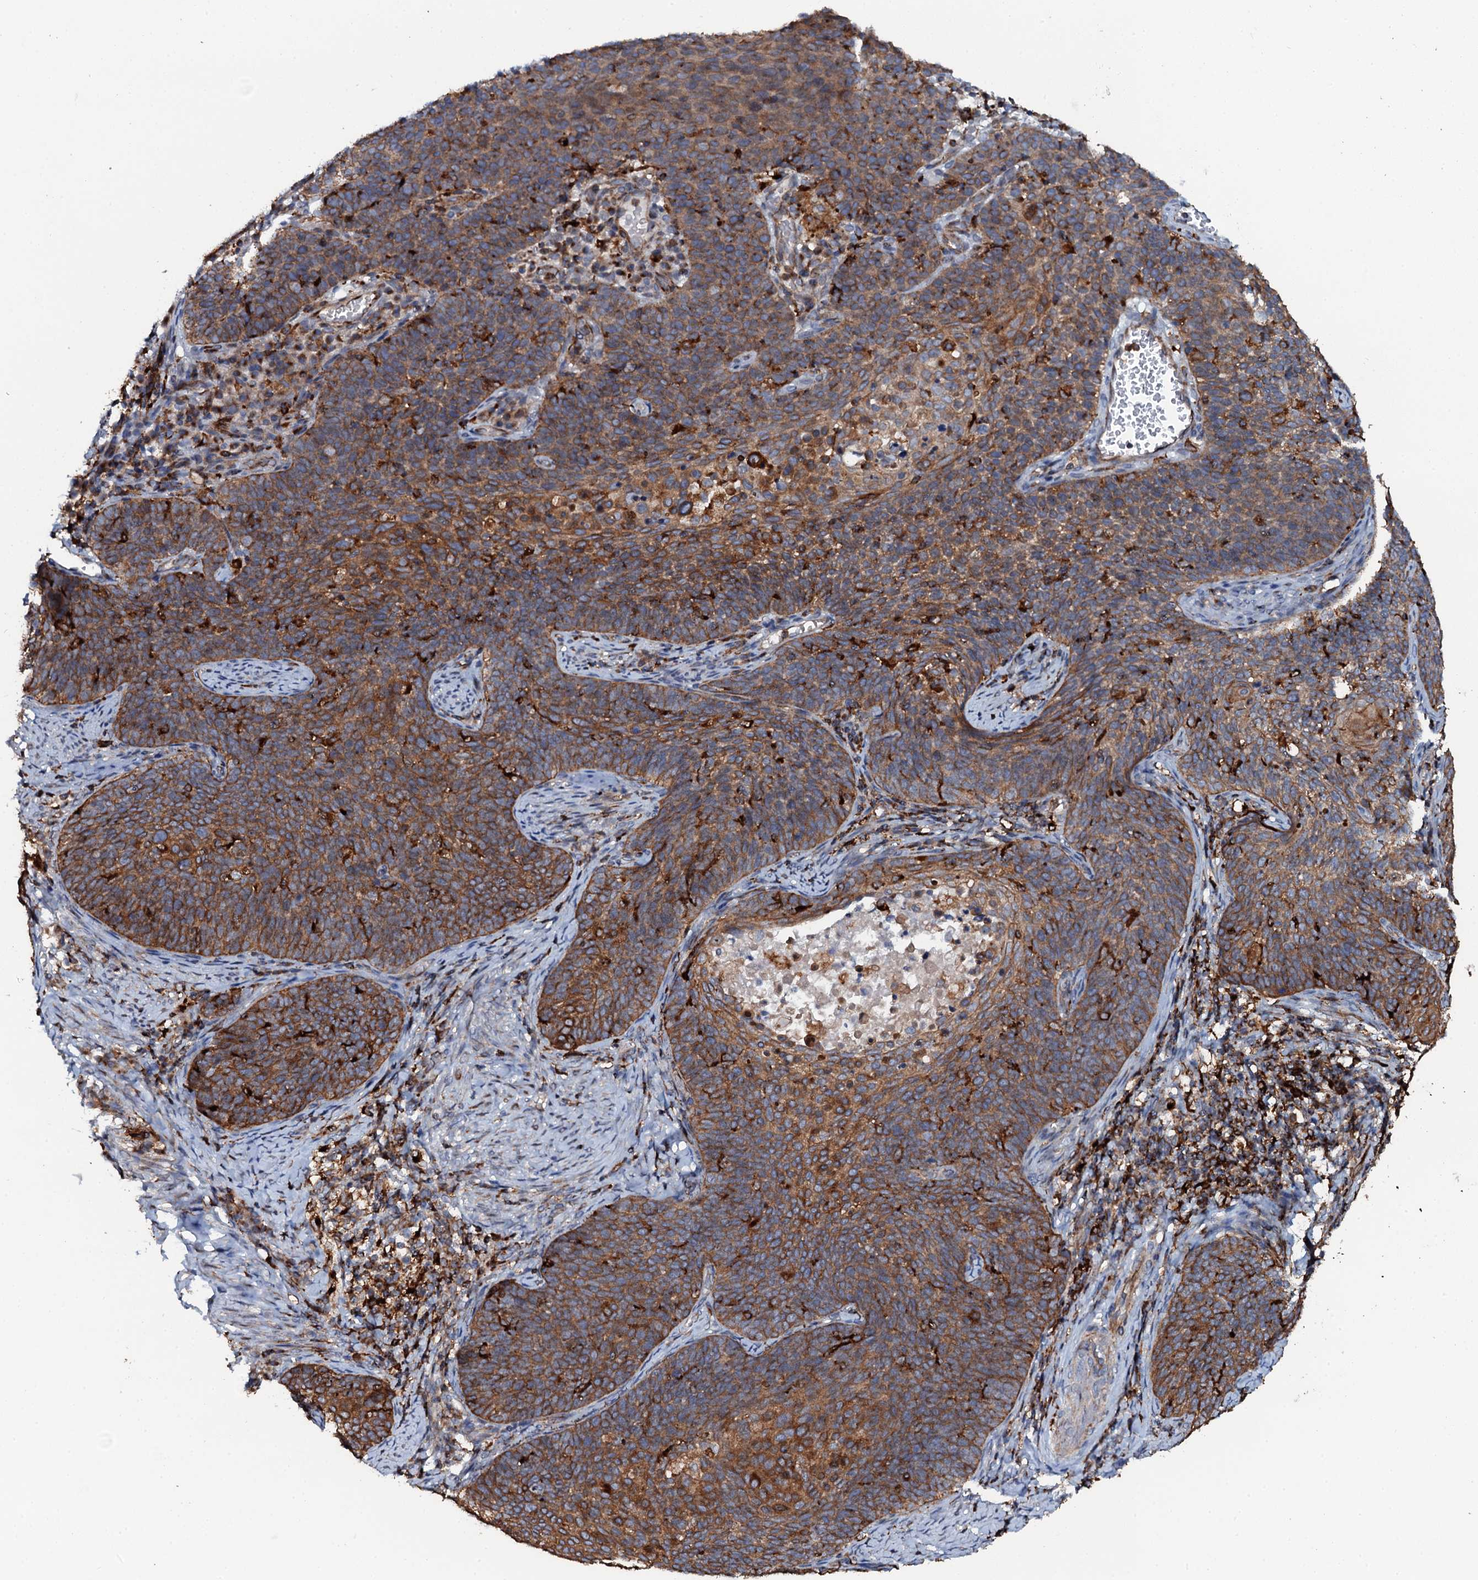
{"staining": {"intensity": "strong", "quantity": ">75%", "location": "cytoplasmic/membranous"}, "tissue": "cervical cancer", "cell_type": "Tumor cells", "image_type": "cancer", "snomed": [{"axis": "morphology", "description": "Normal tissue, NOS"}, {"axis": "morphology", "description": "Squamous cell carcinoma, NOS"}, {"axis": "topography", "description": "Cervix"}], "caption": "Immunohistochemical staining of human squamous cell carcinoma (cervical) demonstrates high levels of strong cytoplasmic/membranous expression in approximately >75% of tumor cells. (DAB IHC, brown staining for protein, blue staining for nuclei).", "gene": "VAMP8", "patient": {"sex": "female", "age": 39}}